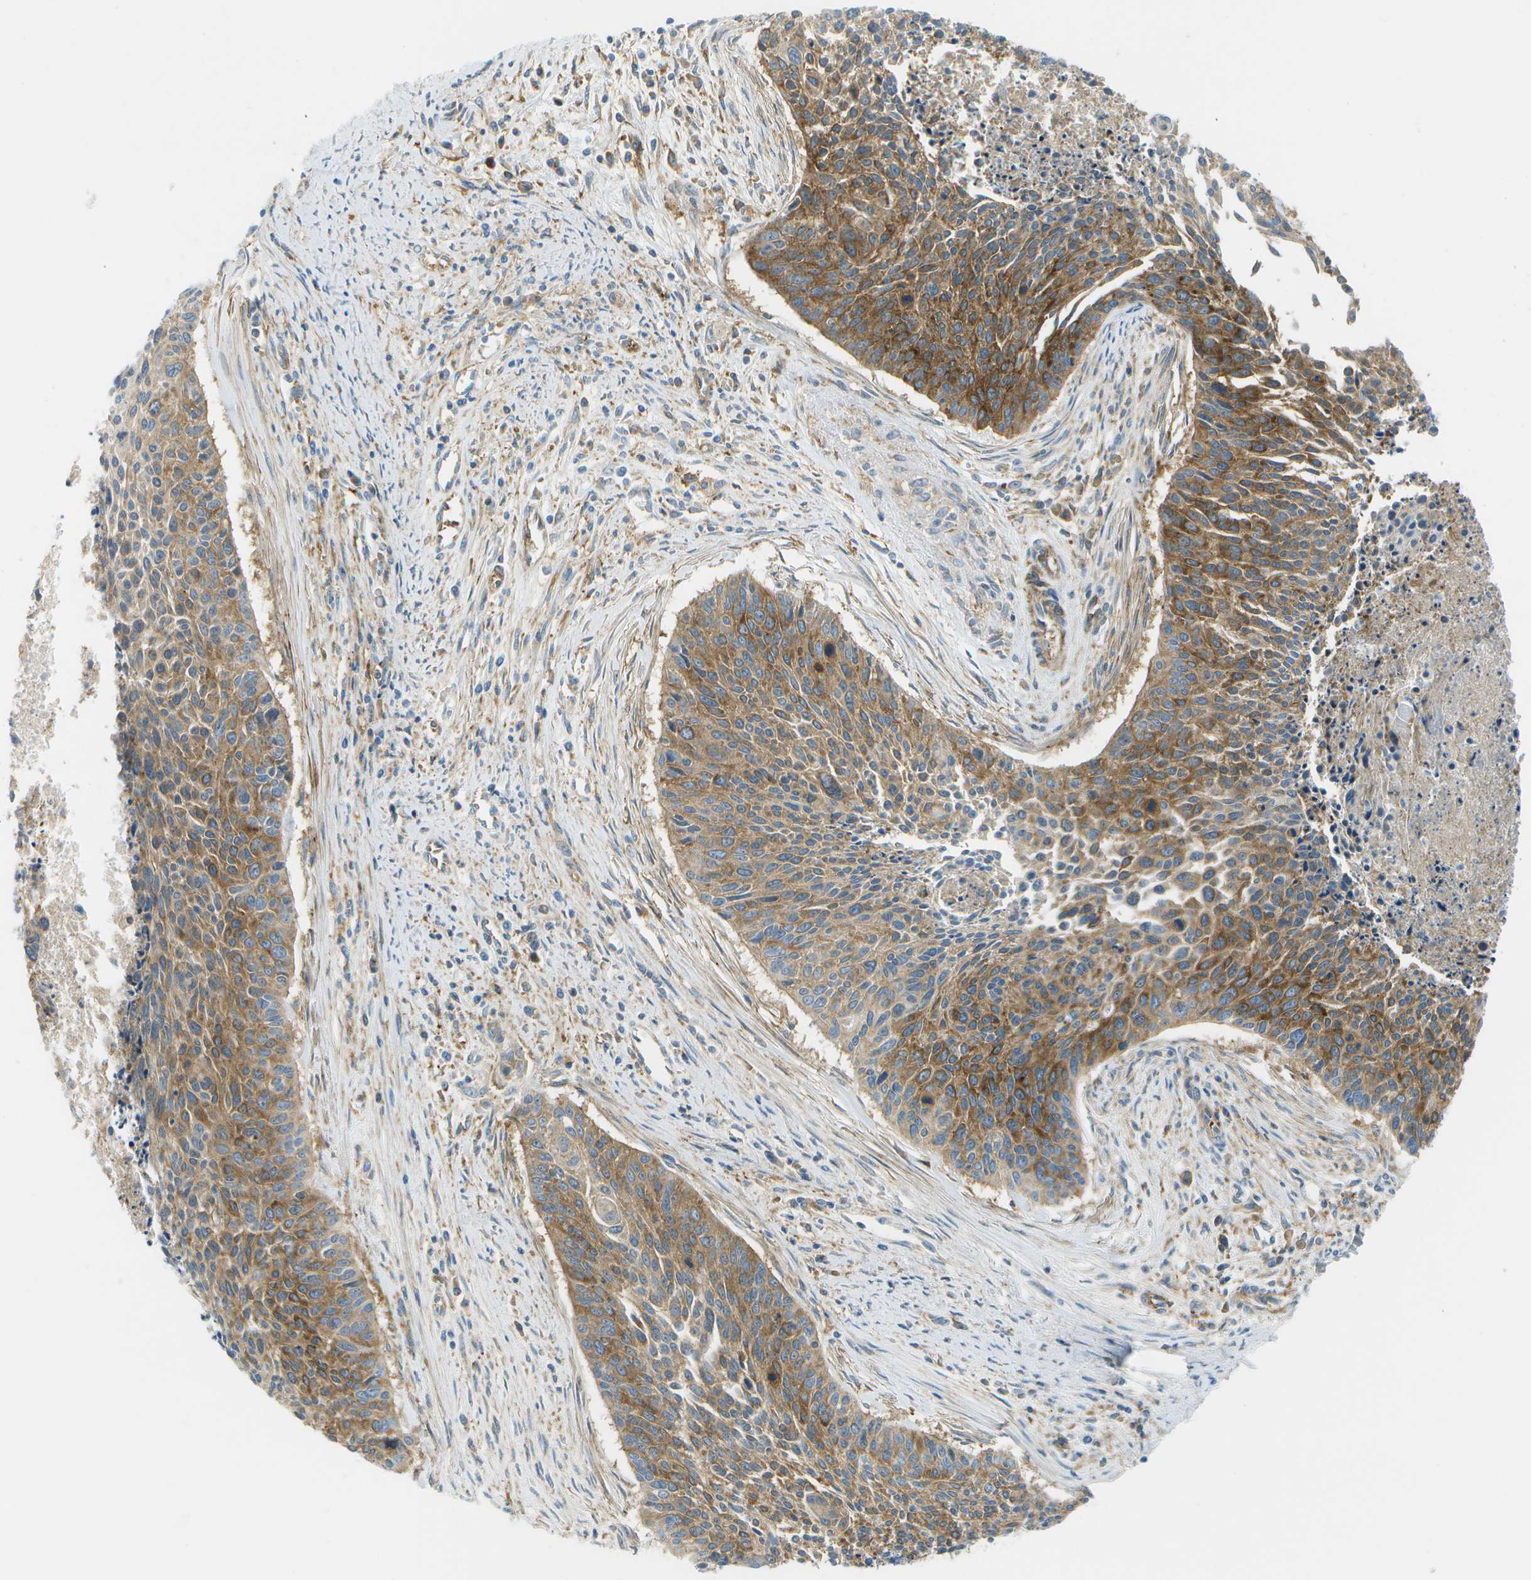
{"staining": {"intensity": "moderate", "quantity": ">75%", "location": "cytoplasmic/membranous"}, "tissue": "cervical cancer", "cell_type": "Tumor cells", "image_type": "cancer", "snomed": [{"axis": "morphology", "description": "Squamous cell carcinoma, NOS"}, {"axis": "topography", "description": "Cervix"}], "caption": "Immunohistochemistry (IHC) (DAB) staining of human cervical cancer (squamous cell carcinoma) demonstrates moderate cytoplasmic/membranous protein expression in approximately >75% of tumor cells. The staining is performed using DAB brown chromogen to label protein expression. The nuclei are counter-stained blue using hematoxylin.", "gene": "WNK2", "patient": {"sex": "female", "age": 55}}